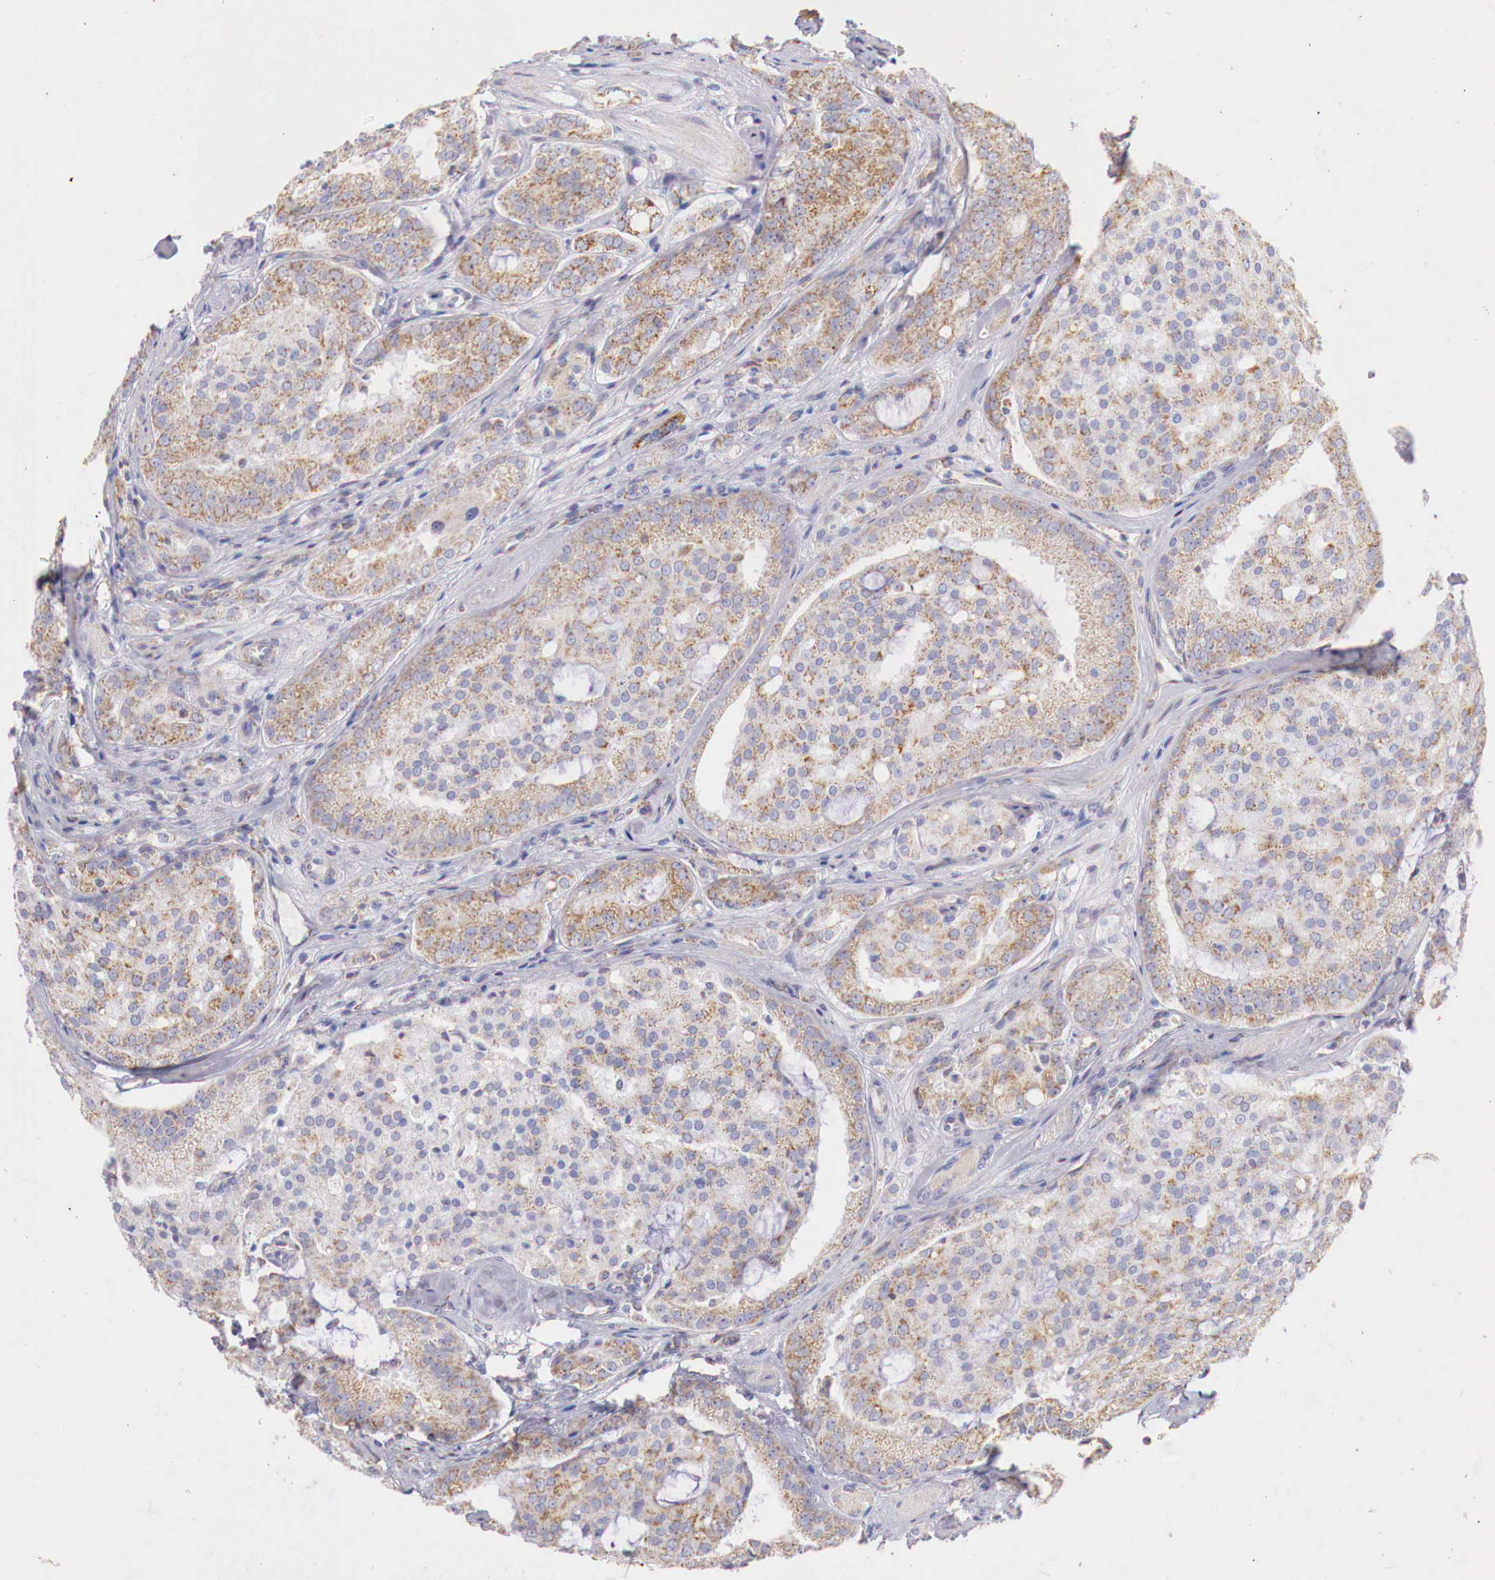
{"staining": {"intensity": "weak", "quantity": ">75%", "location": "cytoplasmic/membranous"}, "tissue": "prostate cancer", "cell_type": "Tumor cells", "image_type": "cancer", "snomed": [{"axis": "morphology", "description": "Adenocarcinoma, Medium grade"}, {"axis": "topography", "description": "Prostate"}], "caption": "A low amount of weak cytoplasmic/membranous expression is seen in approximately >75% of tumor cells in prostate medium-grade adenocarcinoma tissue.", "gene": "IDH3G", "patient": {"sex": "male", "age": 60}}